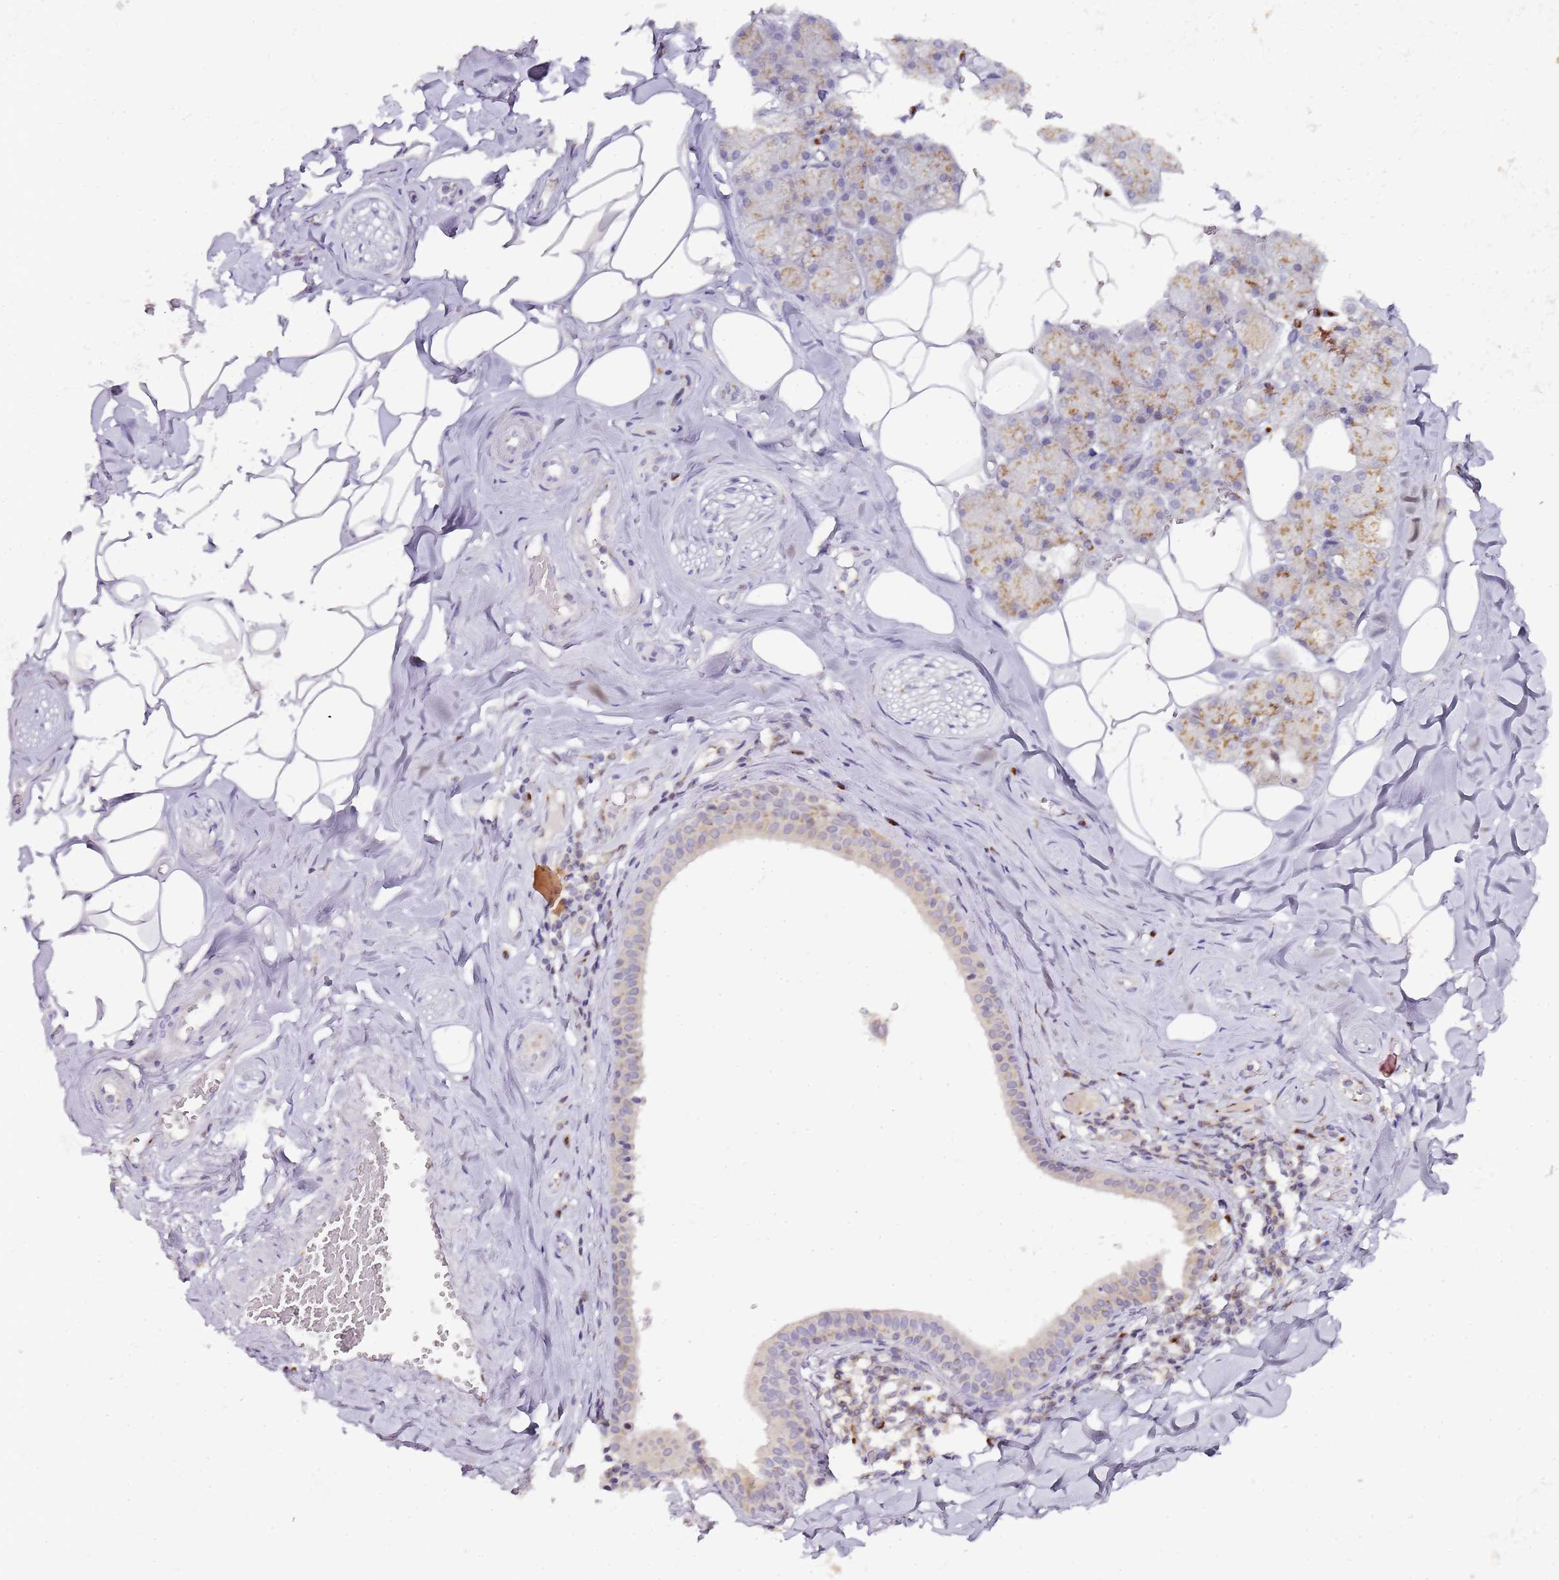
{"staining": {"intensity": "weak", "quantity": "25%-75%", "location": "cytoplasmic/membranous"}, "tissue": "salivary gland", "cell_type": "Glandular cells", "image_type": "normal", "snomed": [{"axis": "morphology", "description": "Normal tissue, NOS"}, {"axis": "topography", "description": "Salivary gland"}], "caption": "Salivary gland stained with immunohistochemistry (IHC) reveals weak cytoplasmic/membranous positivity in about 25%-75% of glandular cells. Immunohistochemistry (ihc) stains the protein in brown and the nuclei are stained blue.", "gene": "MRPL49", "patient": {"sex": "male", "age": 62}}